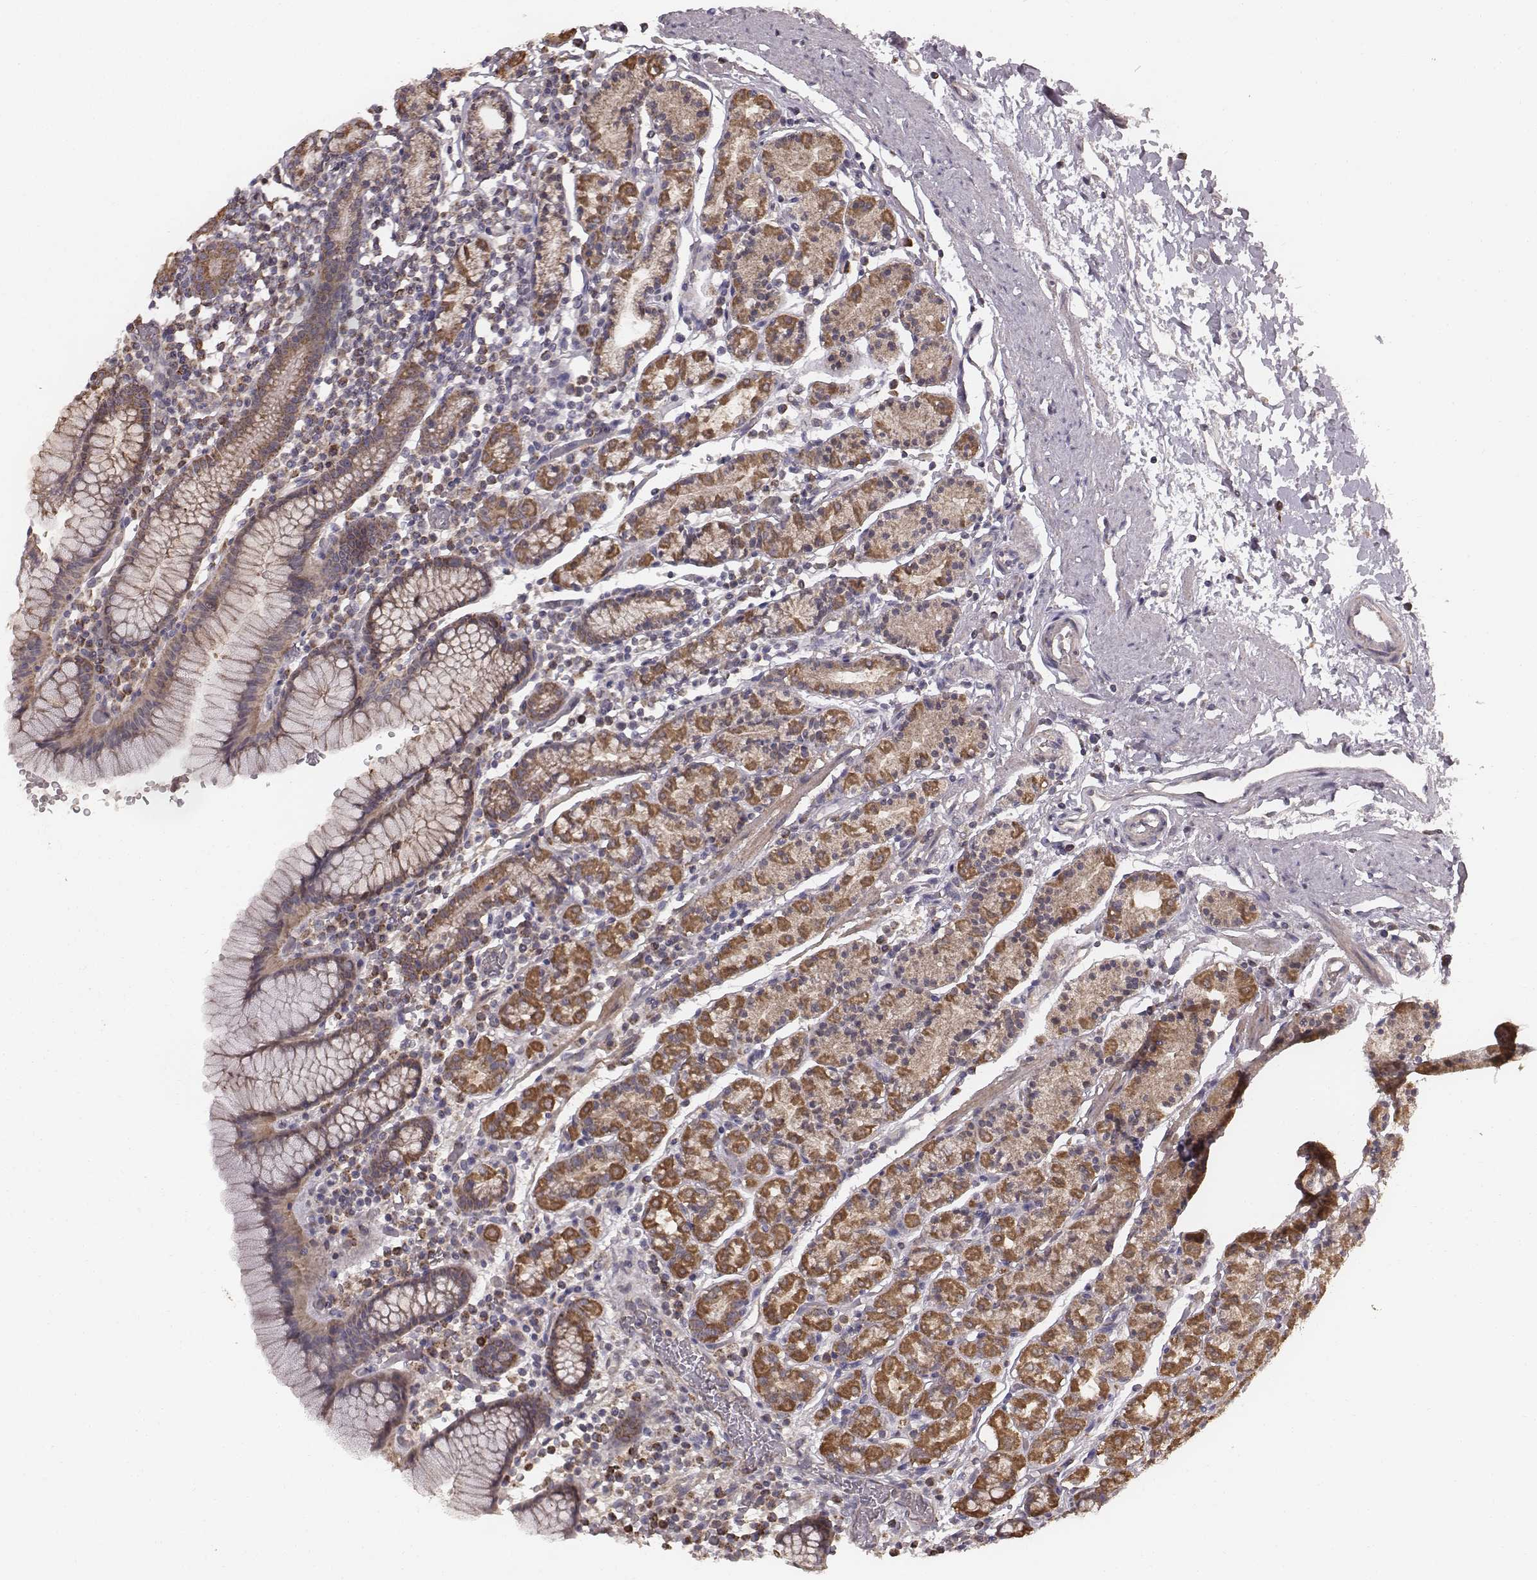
{"staining": {"intensity": "strong", "quantity": ">75%", "location": "cytoplasmic/membranous"}, "tissue": "stomach", "cell_type": "Glandular cells", "image_type": "normal", "snomed": [{"axis": "morphology", "description": "Normal tissue, NOS"}, {"axis": "topography", "description": "Stomach, upper"}, {"axis": "topography", "description": "Stomach"}], "caption": "Protein expression analysis of unremarkable stomach exhibits strong cytoplasmic/membranous staining in approximately >75% of glandular cells.", "gene": "PDCD2L", "patient": {"sex": "male", "age": 62}}